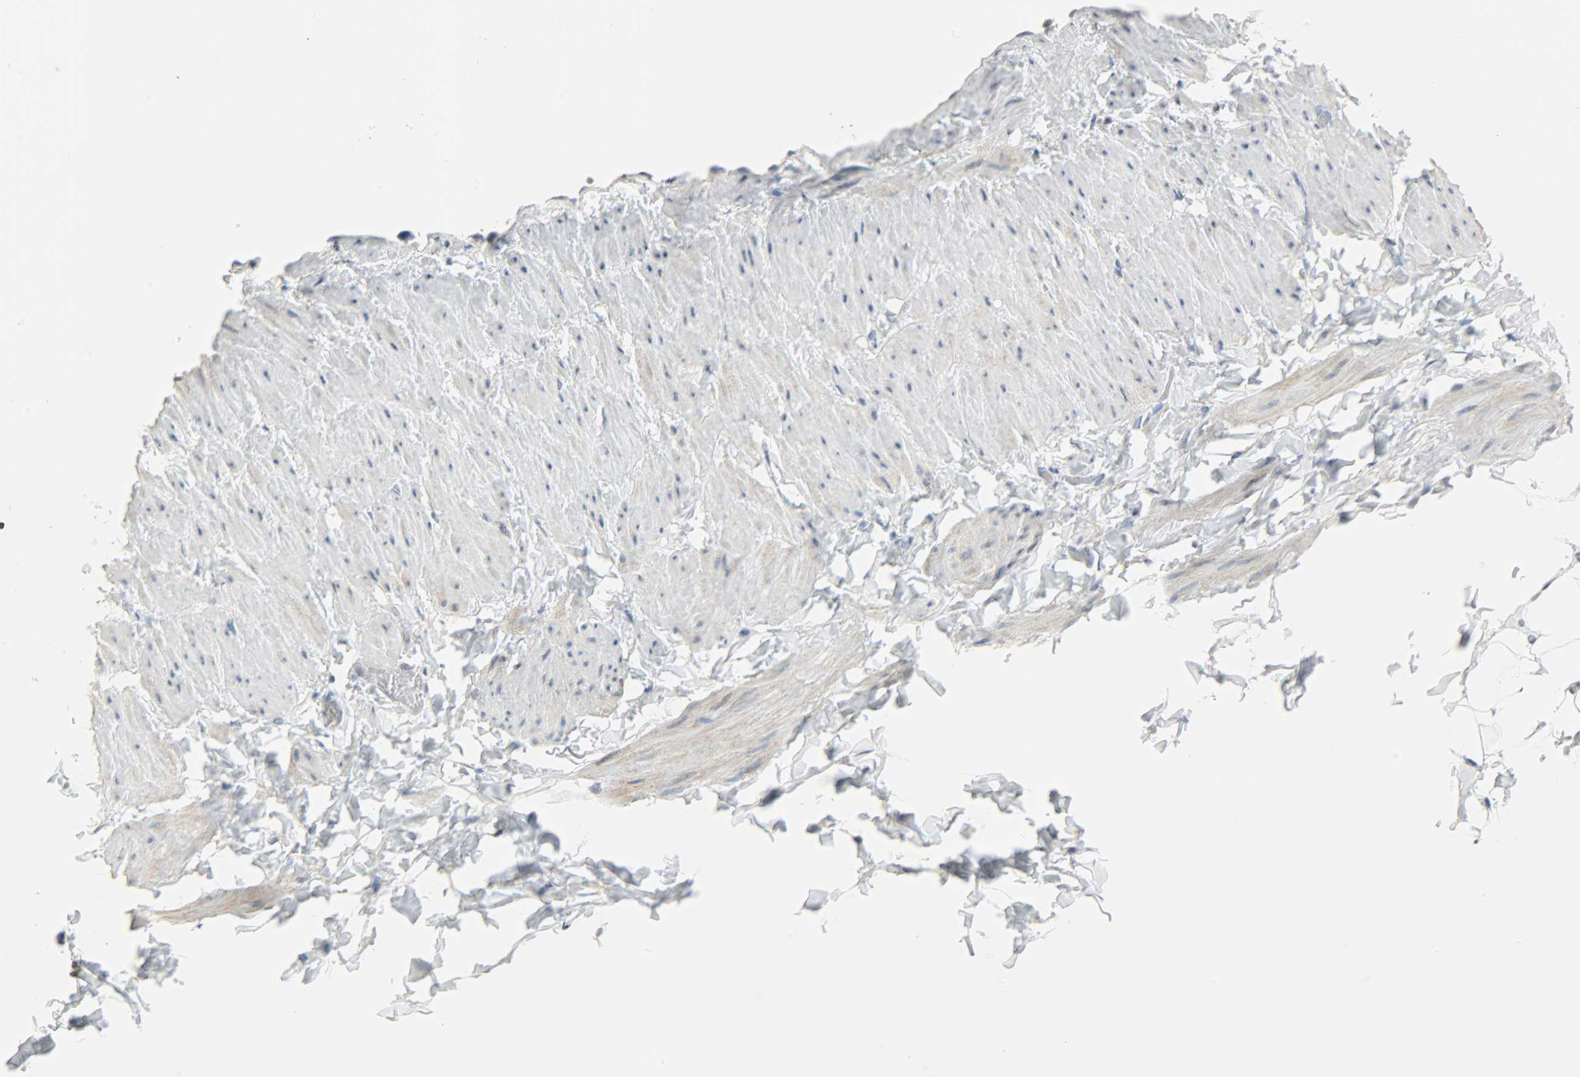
{"staining": {"intensity": "strong", "quantity": "<25%", "location": "nuclear"}, "tissue": "adipose tissue", "cell_type": "Adipocytes", "image_type": "normal", "snomed": [{"axis": "morphology", "description": "Normal tissue, NOS"}, {"axis": "topography", "description": "Soft tissue"}], "caption": "DAB (3,3'-diaminobenzidine) immunohistochemical staining of benign human adipose tissue reveals strong nuclear protein positivity in about <25% of adipocytes.", "gene": "JUNB", "patient": {"sex": "male", "age": 26}}